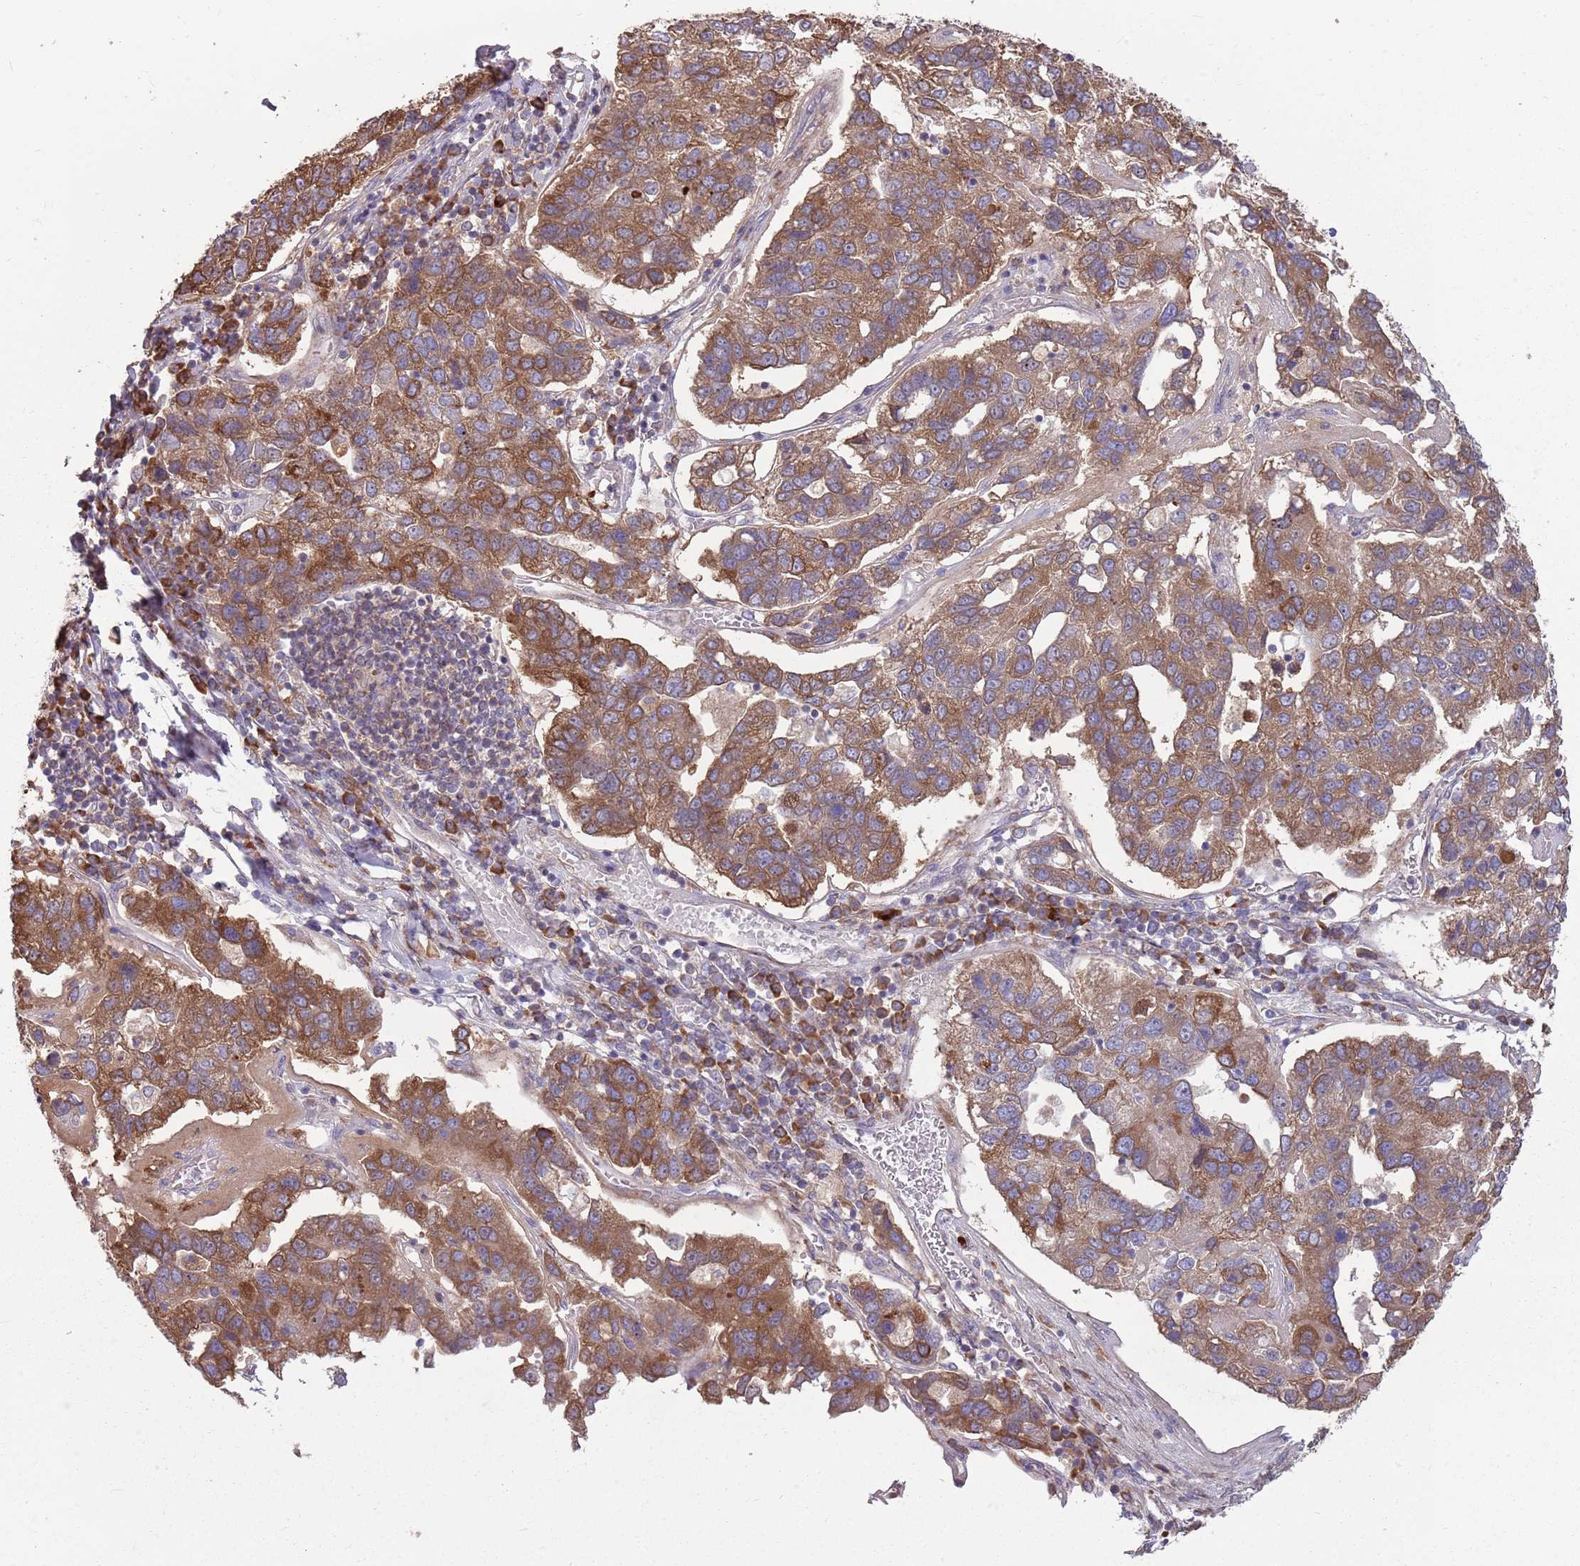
{"staining": {"intensity": "strong", "quantity": ">75%", "location": "cytoplasmic/membranous"}, "tissue": "pancreatic cancer", "cell_type": "Tumor cells", "image_type": "cancer", "snomed": [{"axis": "morphology", "description": "Adenocarcinoma, NOS"}, {"axis": "topography", "description": "Pancreas"}], "caption": "Pancreatic adenocarcinoma stained with DAB immunohistochemistry (IHC) demonstrates high levels of strong cytoplasmic/membranous expression in about >75% of tumor cells.", "gene": "PPP1R27", "patient": {"sex": "female", "age": 61}}